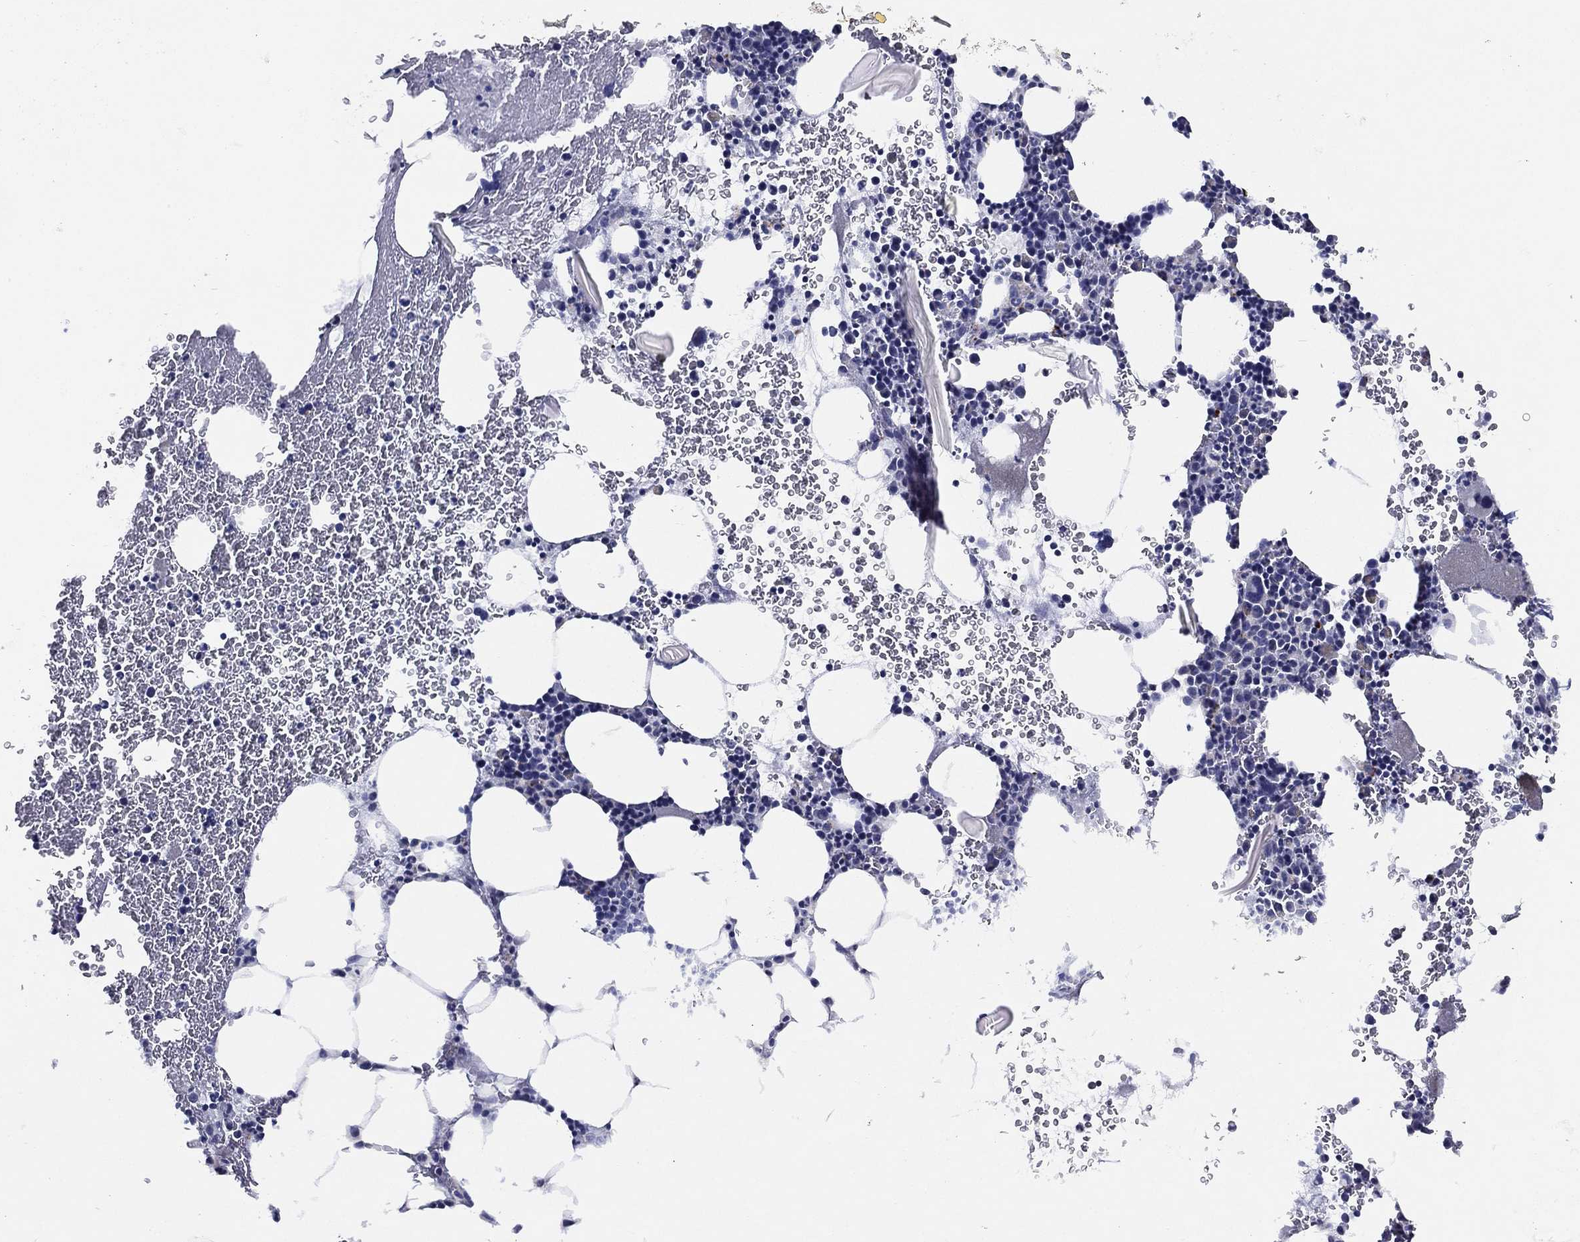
{"staining": {"intensity": "moderate", "quantity": "<25%", "location": "cytoplasmic/membranous"}, "tissue": "bone marrow", "cell_type": "Hematopoietic cells", "image_type": "normal", "snomed": [{"axis": "morphology", "description": "Normal tissue, NOS"}, {"axis": "topography", "description": "Bone marrow"}], "caption": "The photomicrograph displays immunohistochemical staining of benign bone marrow. There is moderate cytoplasmic/membranous positivity is present in about <25% of hematopoietic cells.", "gene": "ZNF223", "patient": {"sex": "female", "age": 79}}